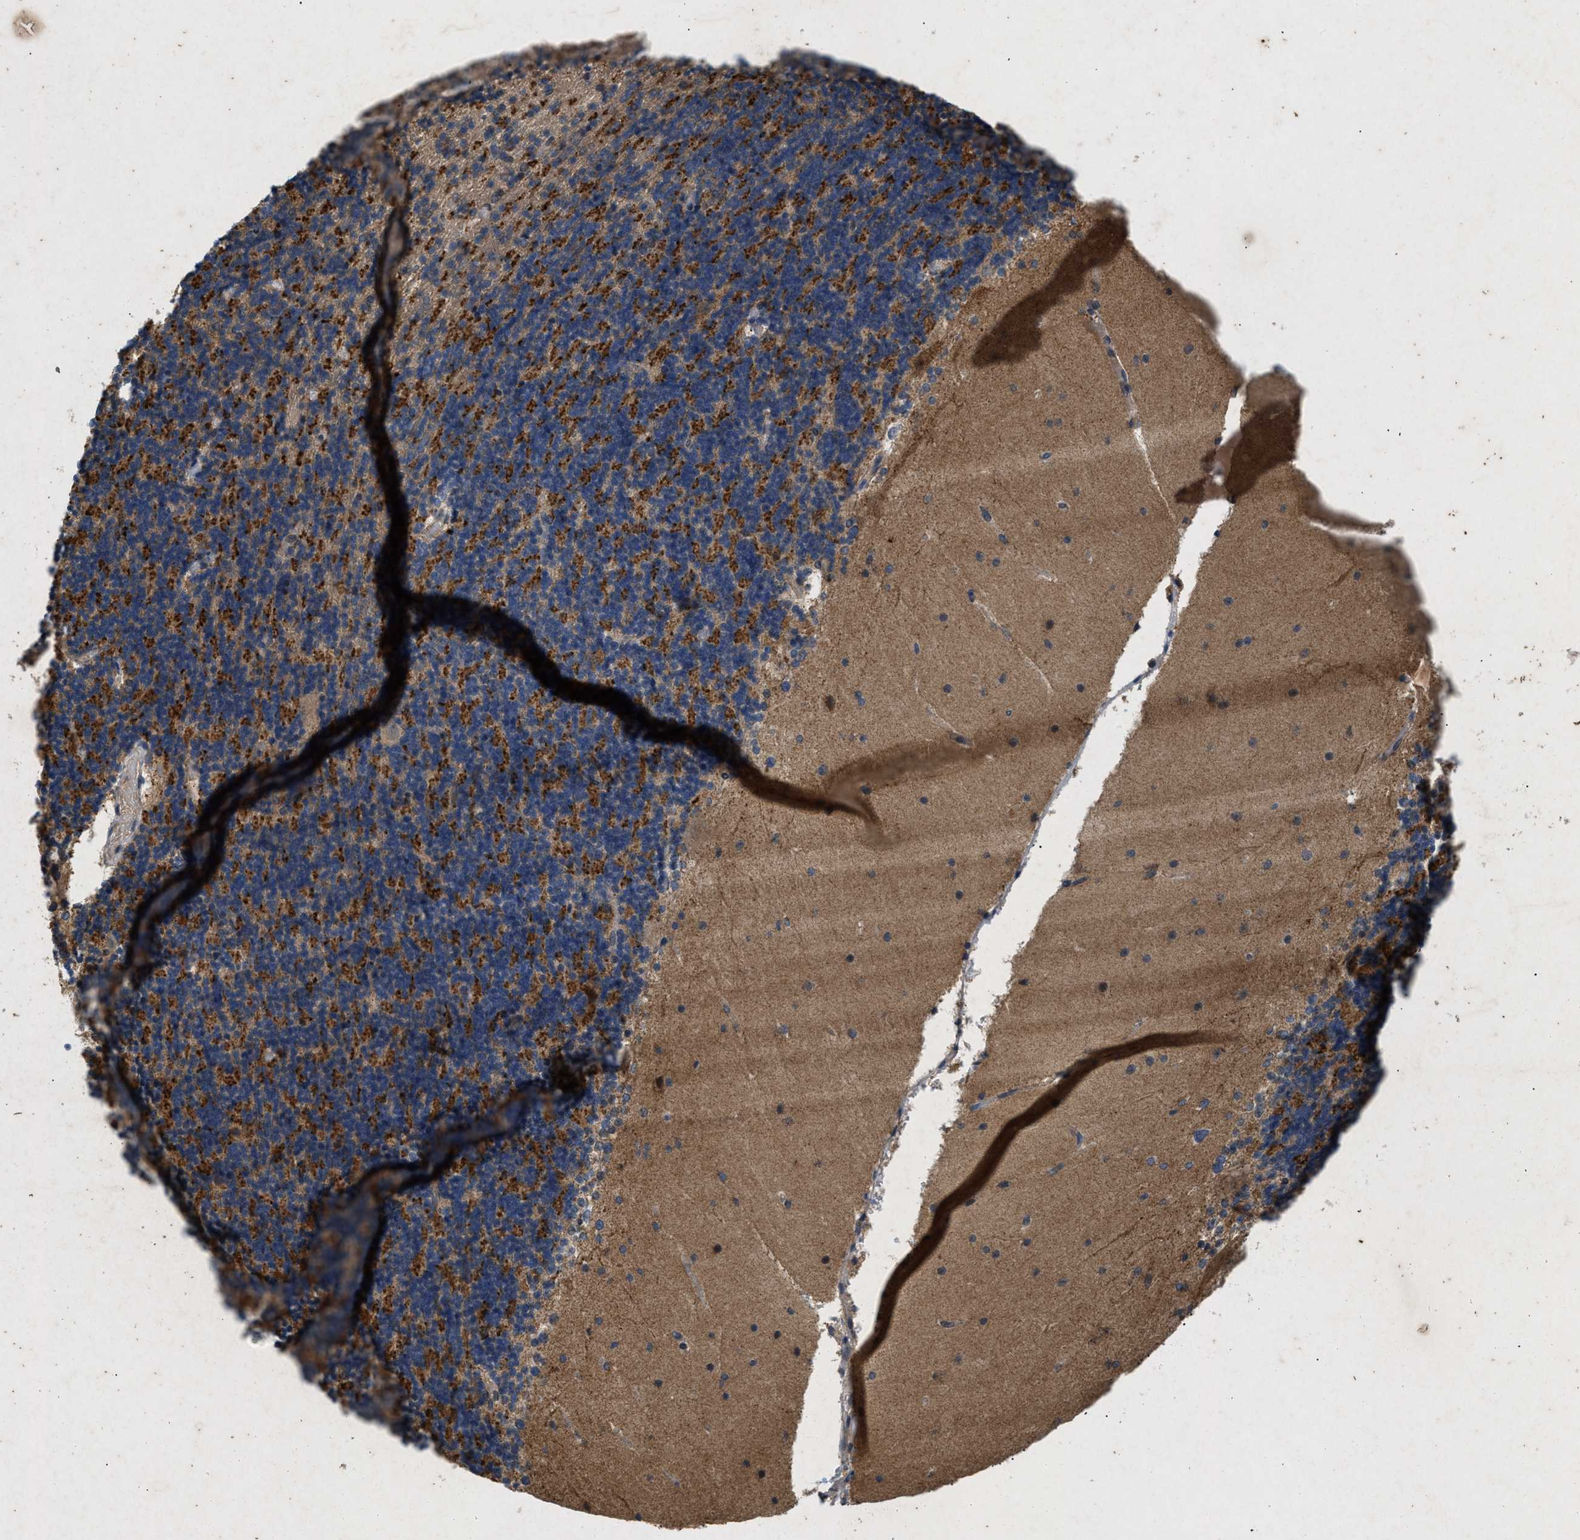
{"staining": {"intensity": "moderate", "quantity": "25%-75%", "location": "cytoplasmic/membranous"}, "tissue": "cerebellum", "cell_type": "Cells in granular layer", "image_type": "normal", "snomed": [{"axis": "morphology", "description": "Normal tissue, NOS"}, {"axis": "topography", "description": "Cerebellum"}], "caption": "Normal cerebellum was stained to show a protein in brown. There is medium levels of moderate cytoplasmic/membranous positivity in approximately 25%-75% of cells in granular layer. Immunohistochemistry stains the protein in brown and the nuclei are stained blue.", "gene": "PRKG2", "patient": {"sex": "female", "age": 19}}